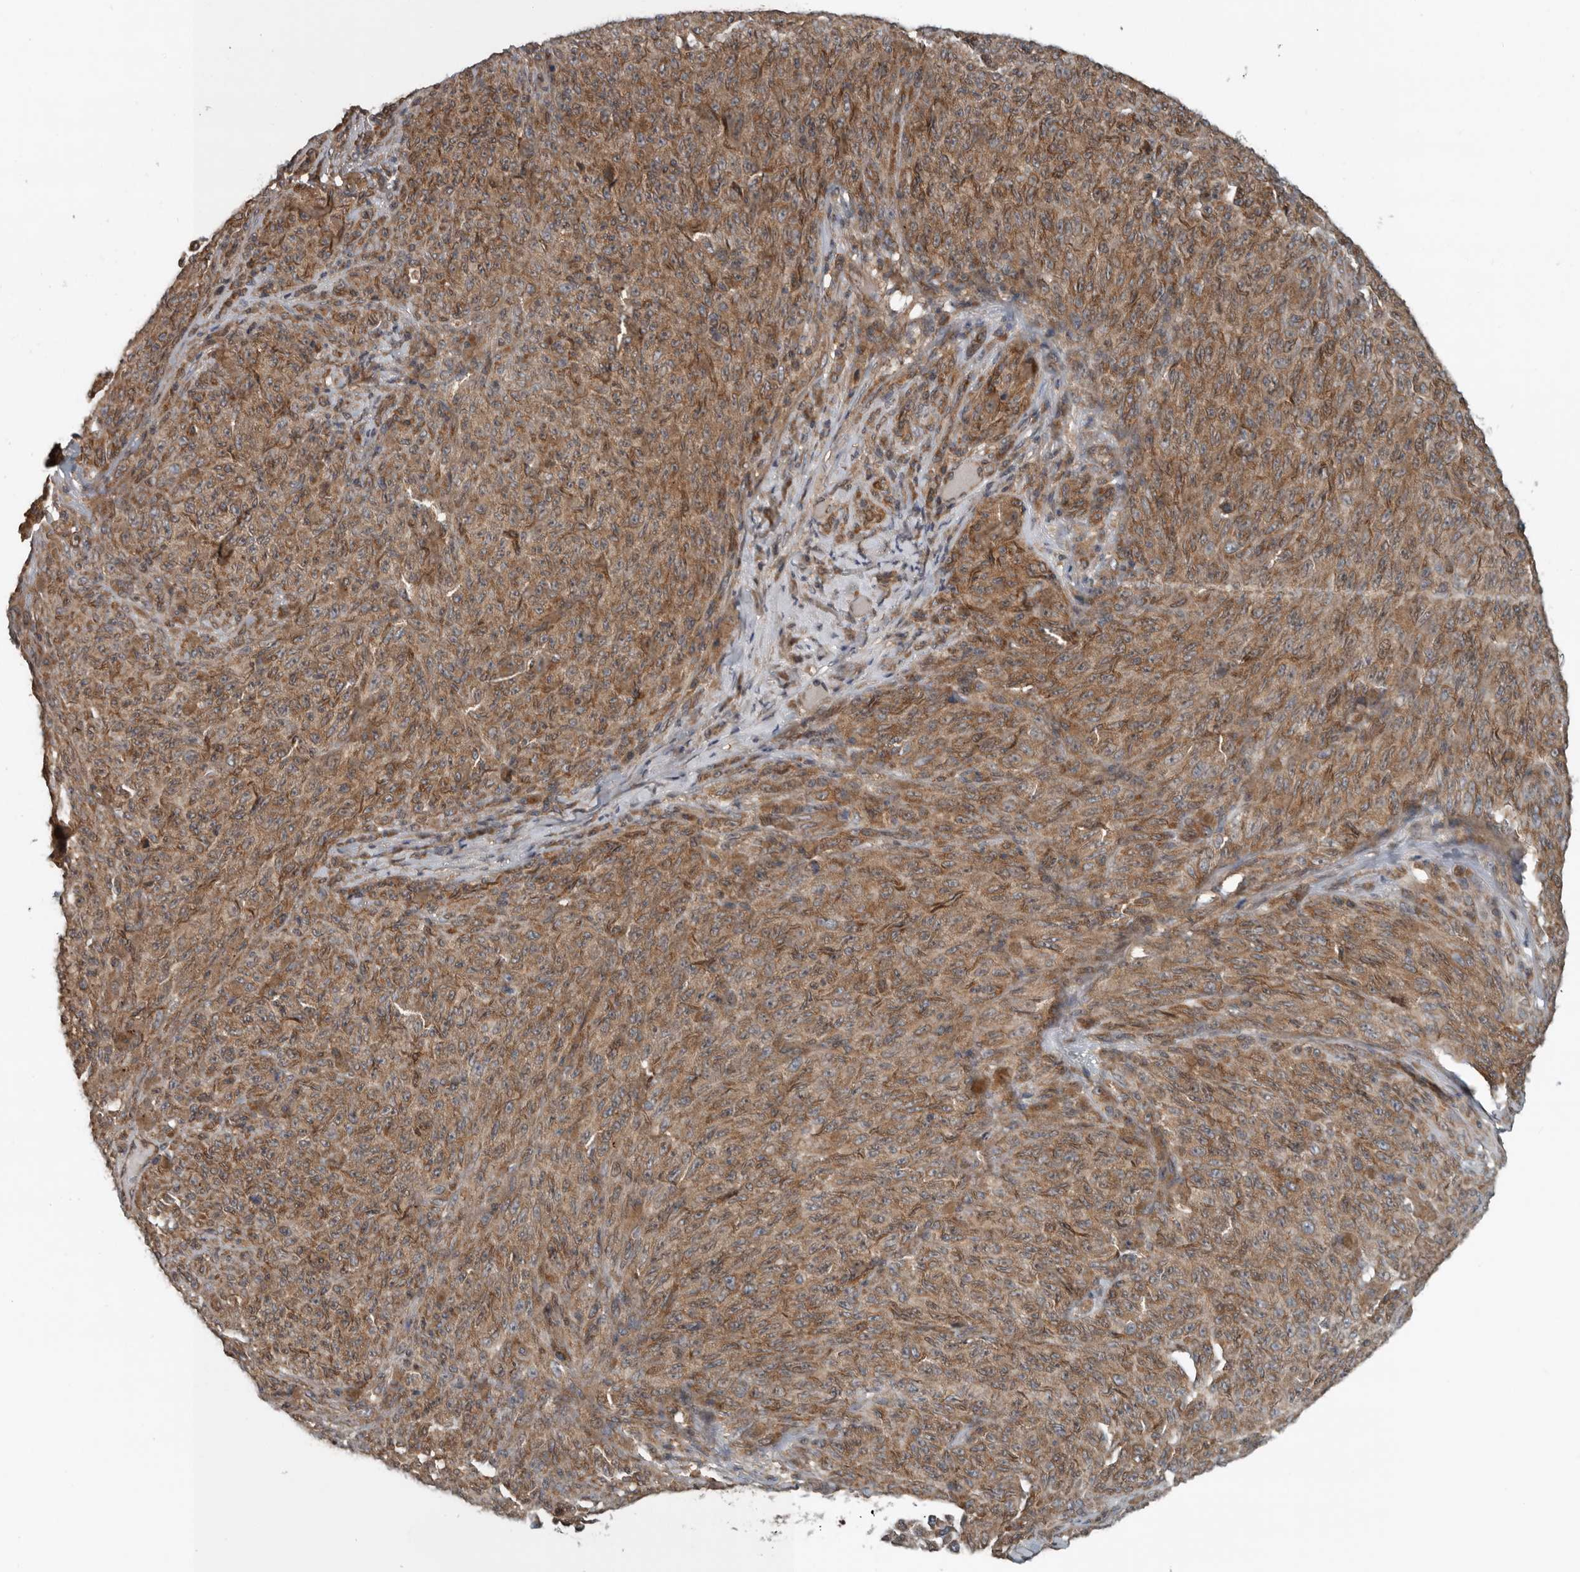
{"staining": {"intensity": "moderate", "quantity": ">75%", "location": "cytoplasmic/membranous"}, "tissue": "melanoma", "cell_type": "Tumor cells", "image_type": "cancer", "snomed": [{"axis": "morphology", "description": "Malignant melanoma, NOS"}, {"axis": "topography", "description": "Skin"}], "caption": "This micrograph reveals malignant melanoma stained with immunohistochemistry (IHC) to label a protein in brown. The cytoplasmic/membranous of tumor cells show moderate positivity for the protein. Nuclei are counter-stained blue.", "gene": "AMFR", "patient": {"sex": "female", "age": 82}}